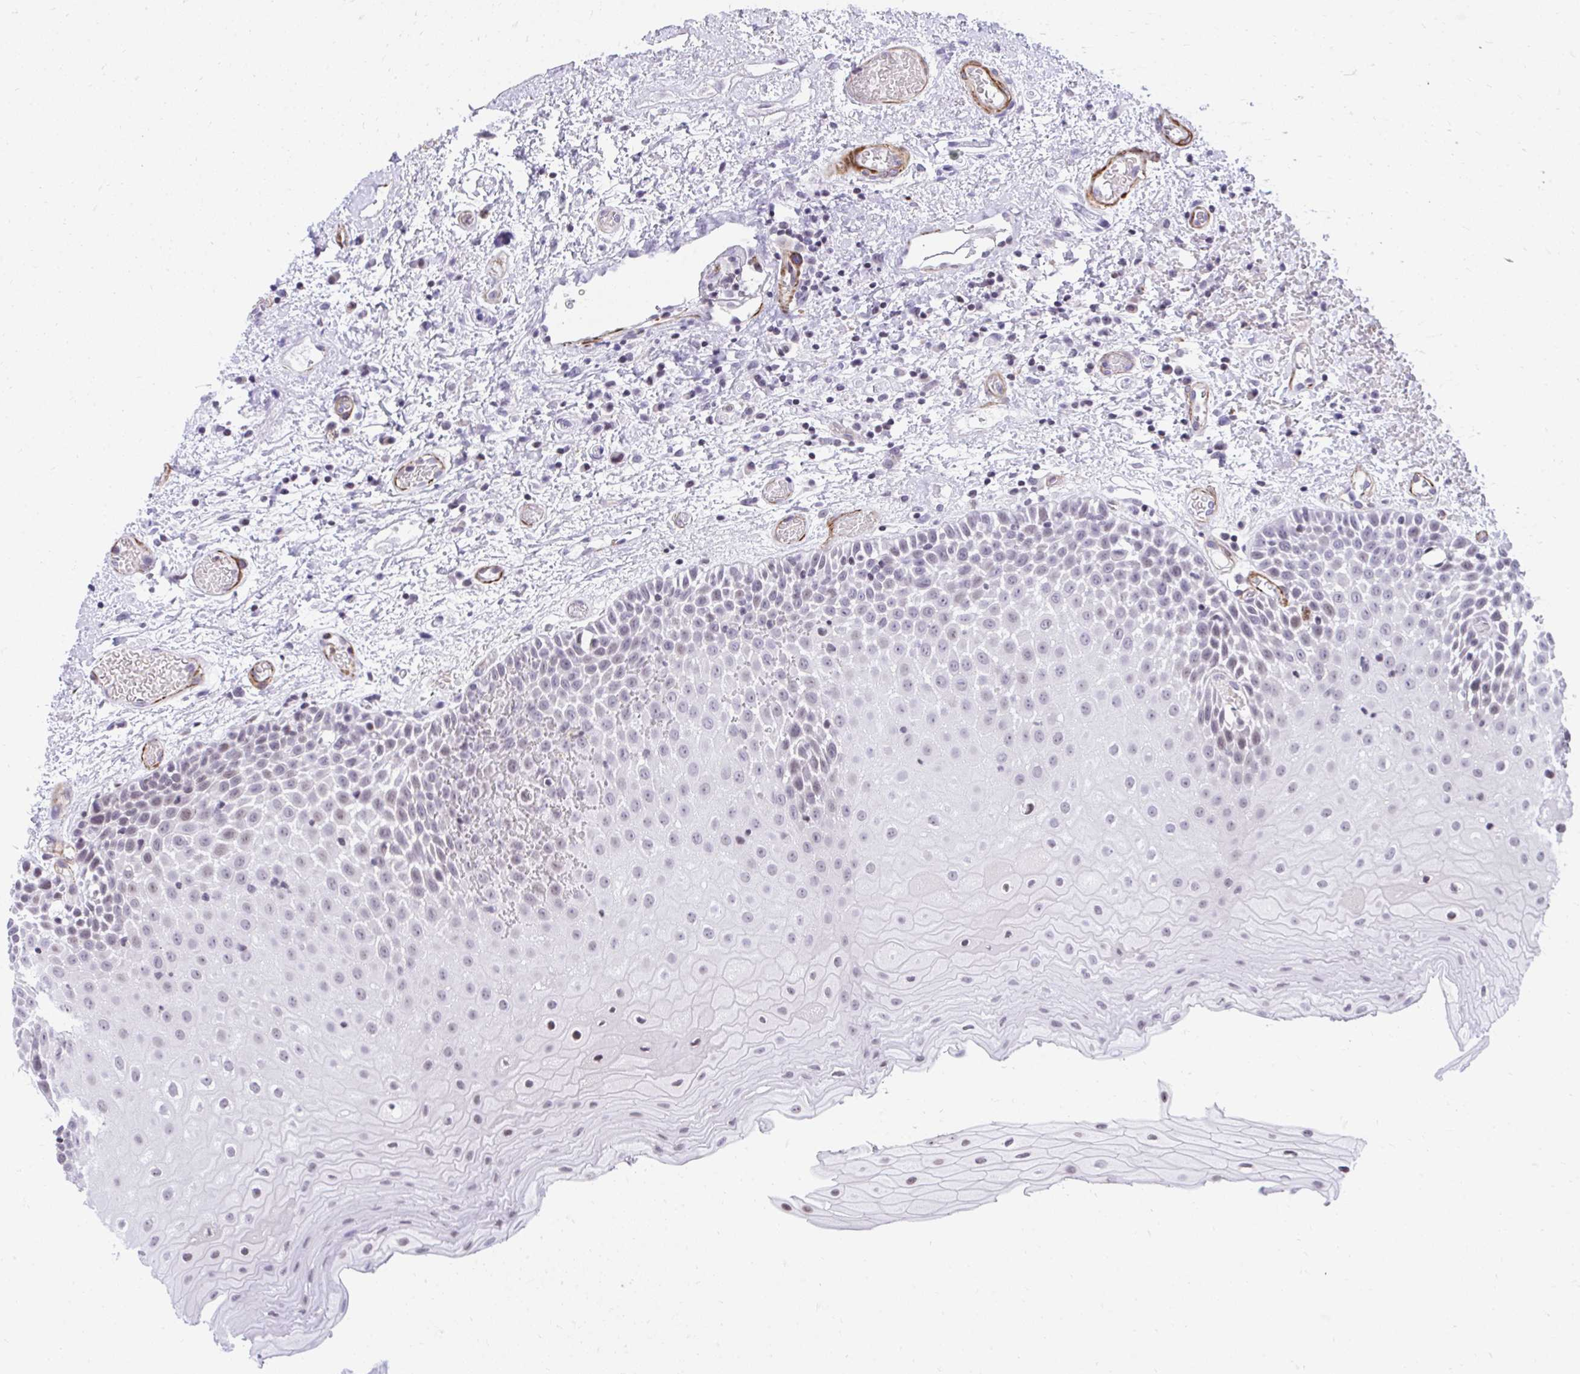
{"staining": {"intensity": "moderate", "quantity": "<25%", "location": "nuclear"}, "tissue": "oral mucosa", "cell_type": "Squamous epithelial cells", "image_type": "normal", "snomed": [{"axis": "morphology", "description": "Normal tissue, NOS"}, {"axis": "topography", "description": "Oral tissue"}], "caption": "Moderate nuclear positivity is seen in approximately <25% of squamous epithelial cells in unremarkable oral mucosa. (DAB (3,3'-diaminobenzidine) IHC with brightfield microscopy, high magnification).", "gene": "KCNN4", "patient": {"sex": "female", "age": 82}}